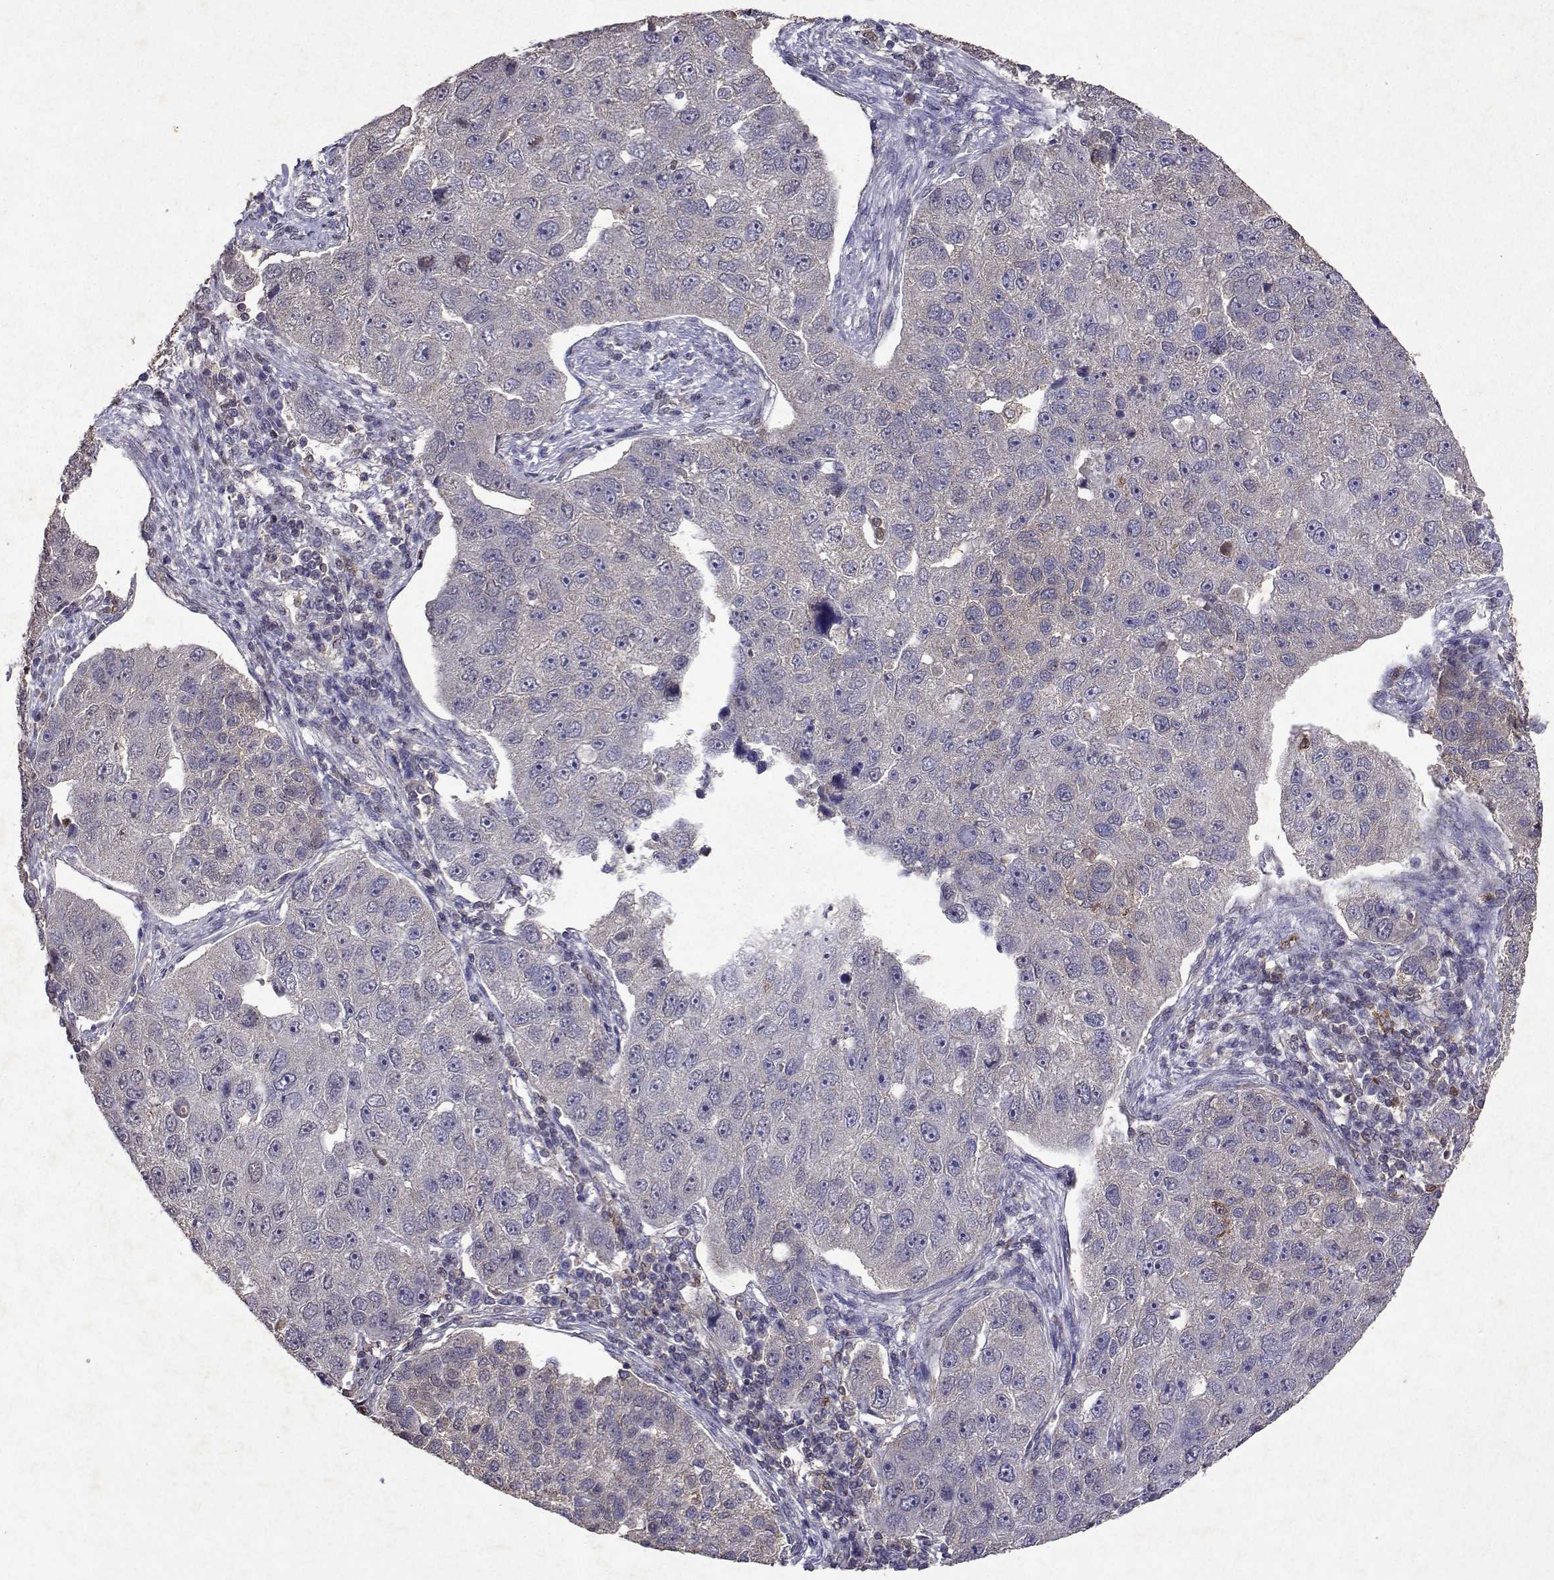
{"staining": {"intensity": "negative", "quantity": "none", "location": "none"}, "tissue": "pancreatic cancer", "cell_type": "Tumor cells", "image_type": "cancer", "snomed": [{"axis": "morphology", "description": "Adenocarcinoma, NOS"}, {"axis": "topography", "description": "Pancreas"}], "caption": "Immunohistochemistry (IHC) photomicrograph of pancreatic adenocarcinoma stained for a protein (brown), which shows no expression in tumor cells.", "gene": "APAF1", "patient": {"sex": "female", "age": 61}}